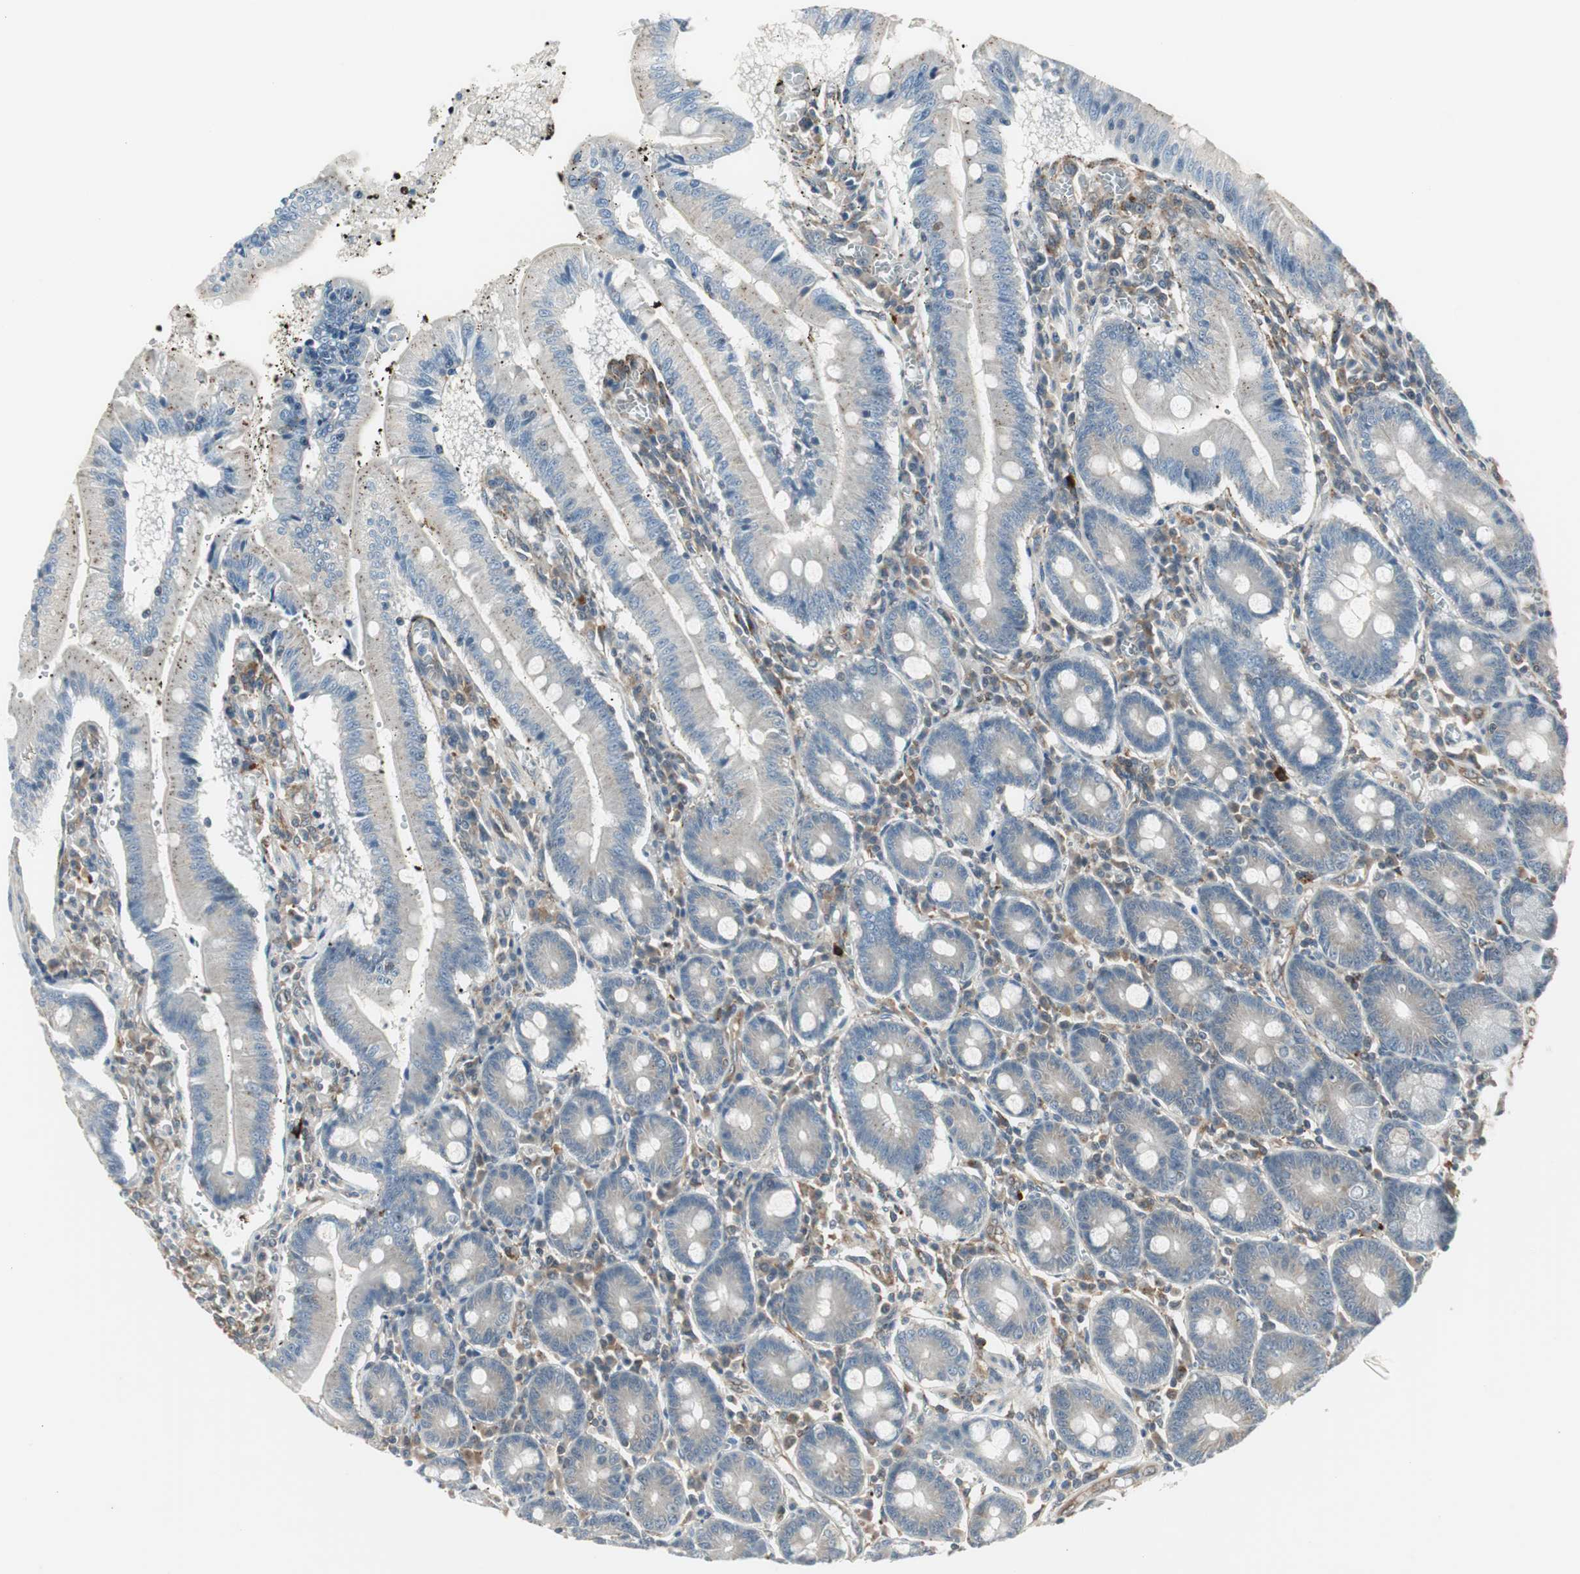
{"staining": {"intensity": "weak", "quantity": ">75%", "location": "cytoplasmic/membranous"}, "tissue": "small intestine", "cell_type": "Glandular cells", "image_type": "normal", "snomed": [{"axis": "morphology", "description": "Normal tissue, NOS"}, {"axis": "topography", "description": "Small intestine"}], "caption": "Human small intestine stained with a brown dye exhibits weak cytoplasmic/membranous positive expression in approximately >75% of glandular cells.", "gene": "NCK1", "patient": {"sex": "male", "age": 71}}